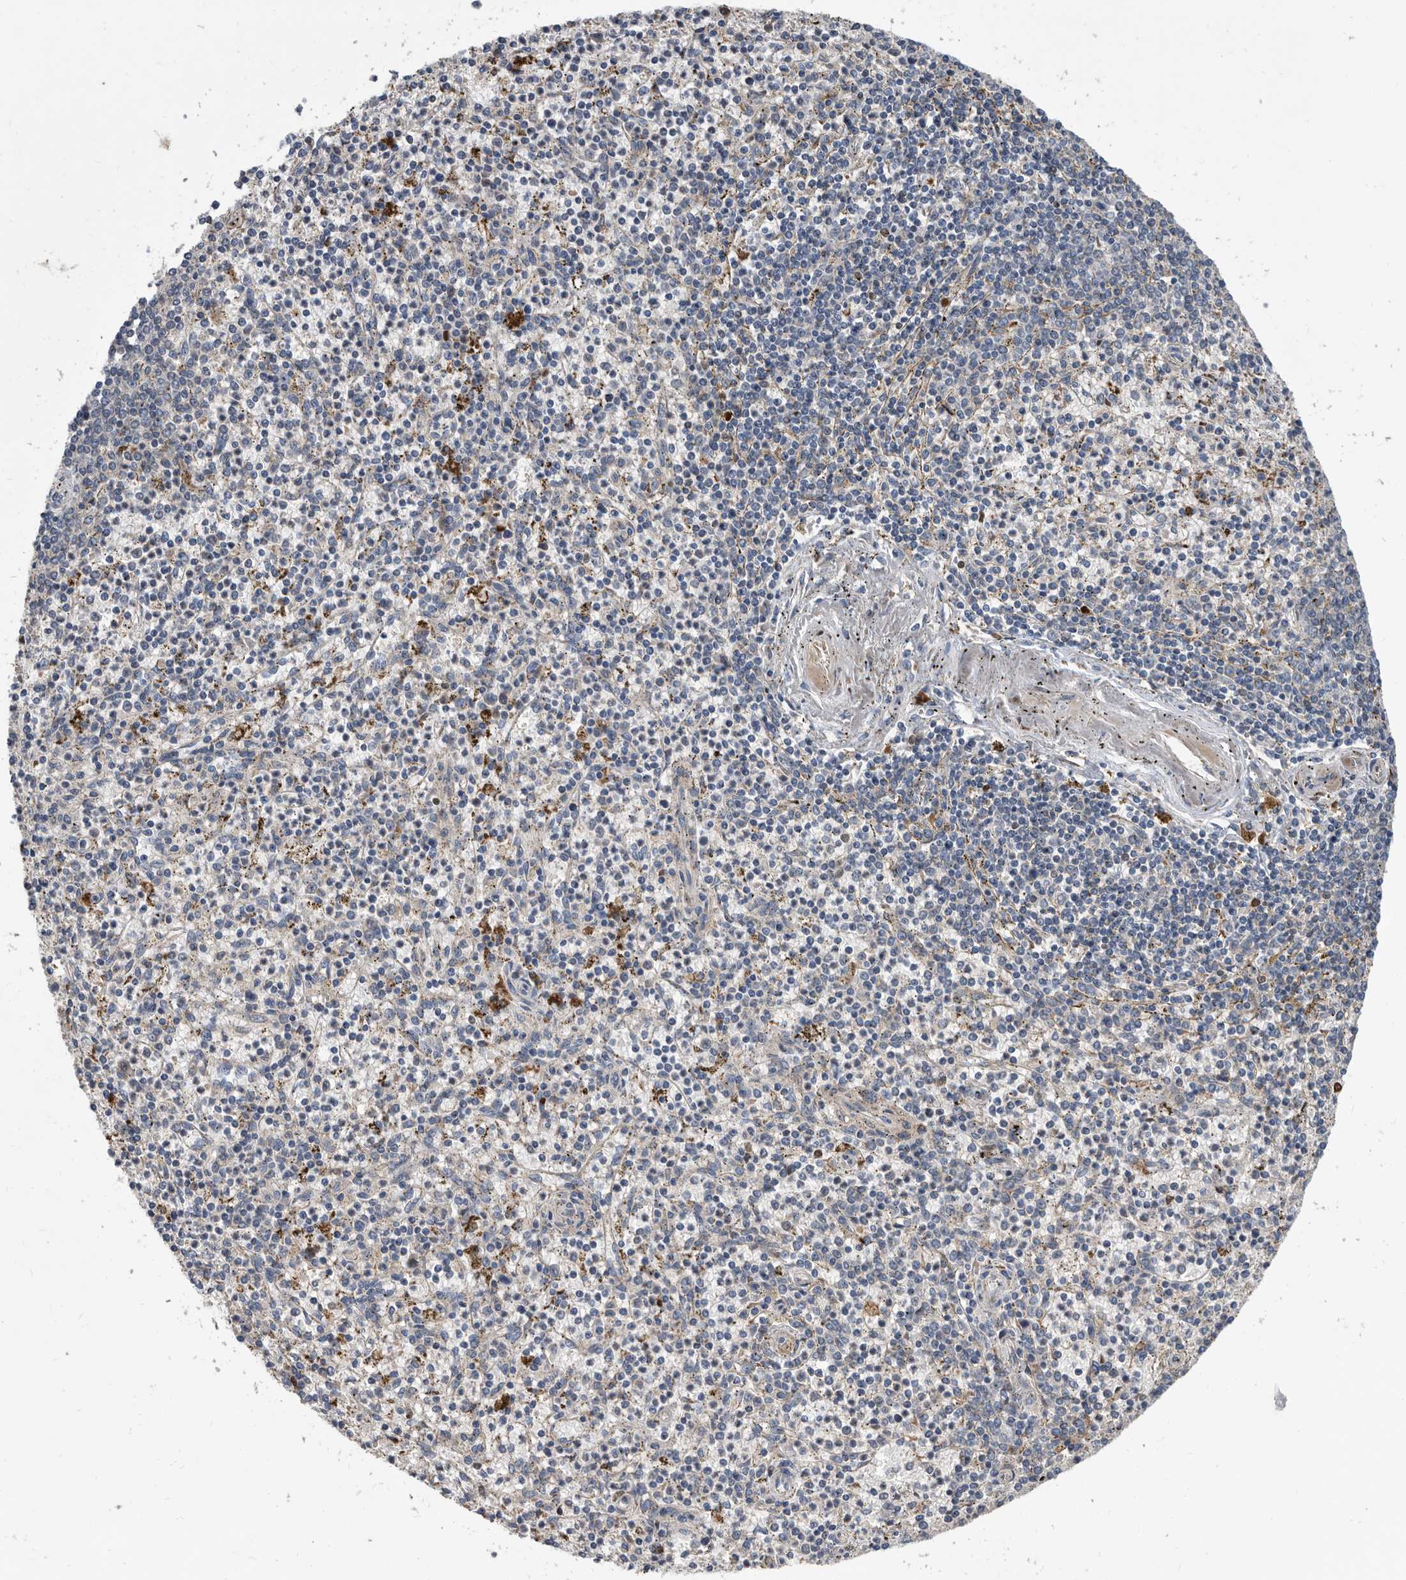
{"staining": {"intensity": "weak", "quantity": "<25%", "location": "cytoplasmic/membranous"}, "tissue": "spleen", "cell_type": "Cells in red pulp", "image_type": "normal", "snomed": [{"axis": "morphology", "description": "Normal tissue, NOS"}, {"axis": "topography", "description": "Spleen"}], "caption": "IHC histopathology image of benign human spleen stained for a protein (brown), which demonstrates no expression in cells in red pulp. (Brightfield microscopy of DAB immunohistochemistry at high magnification).", "gene": "PI15", "patient": {"sex": "male", "age": 72}}